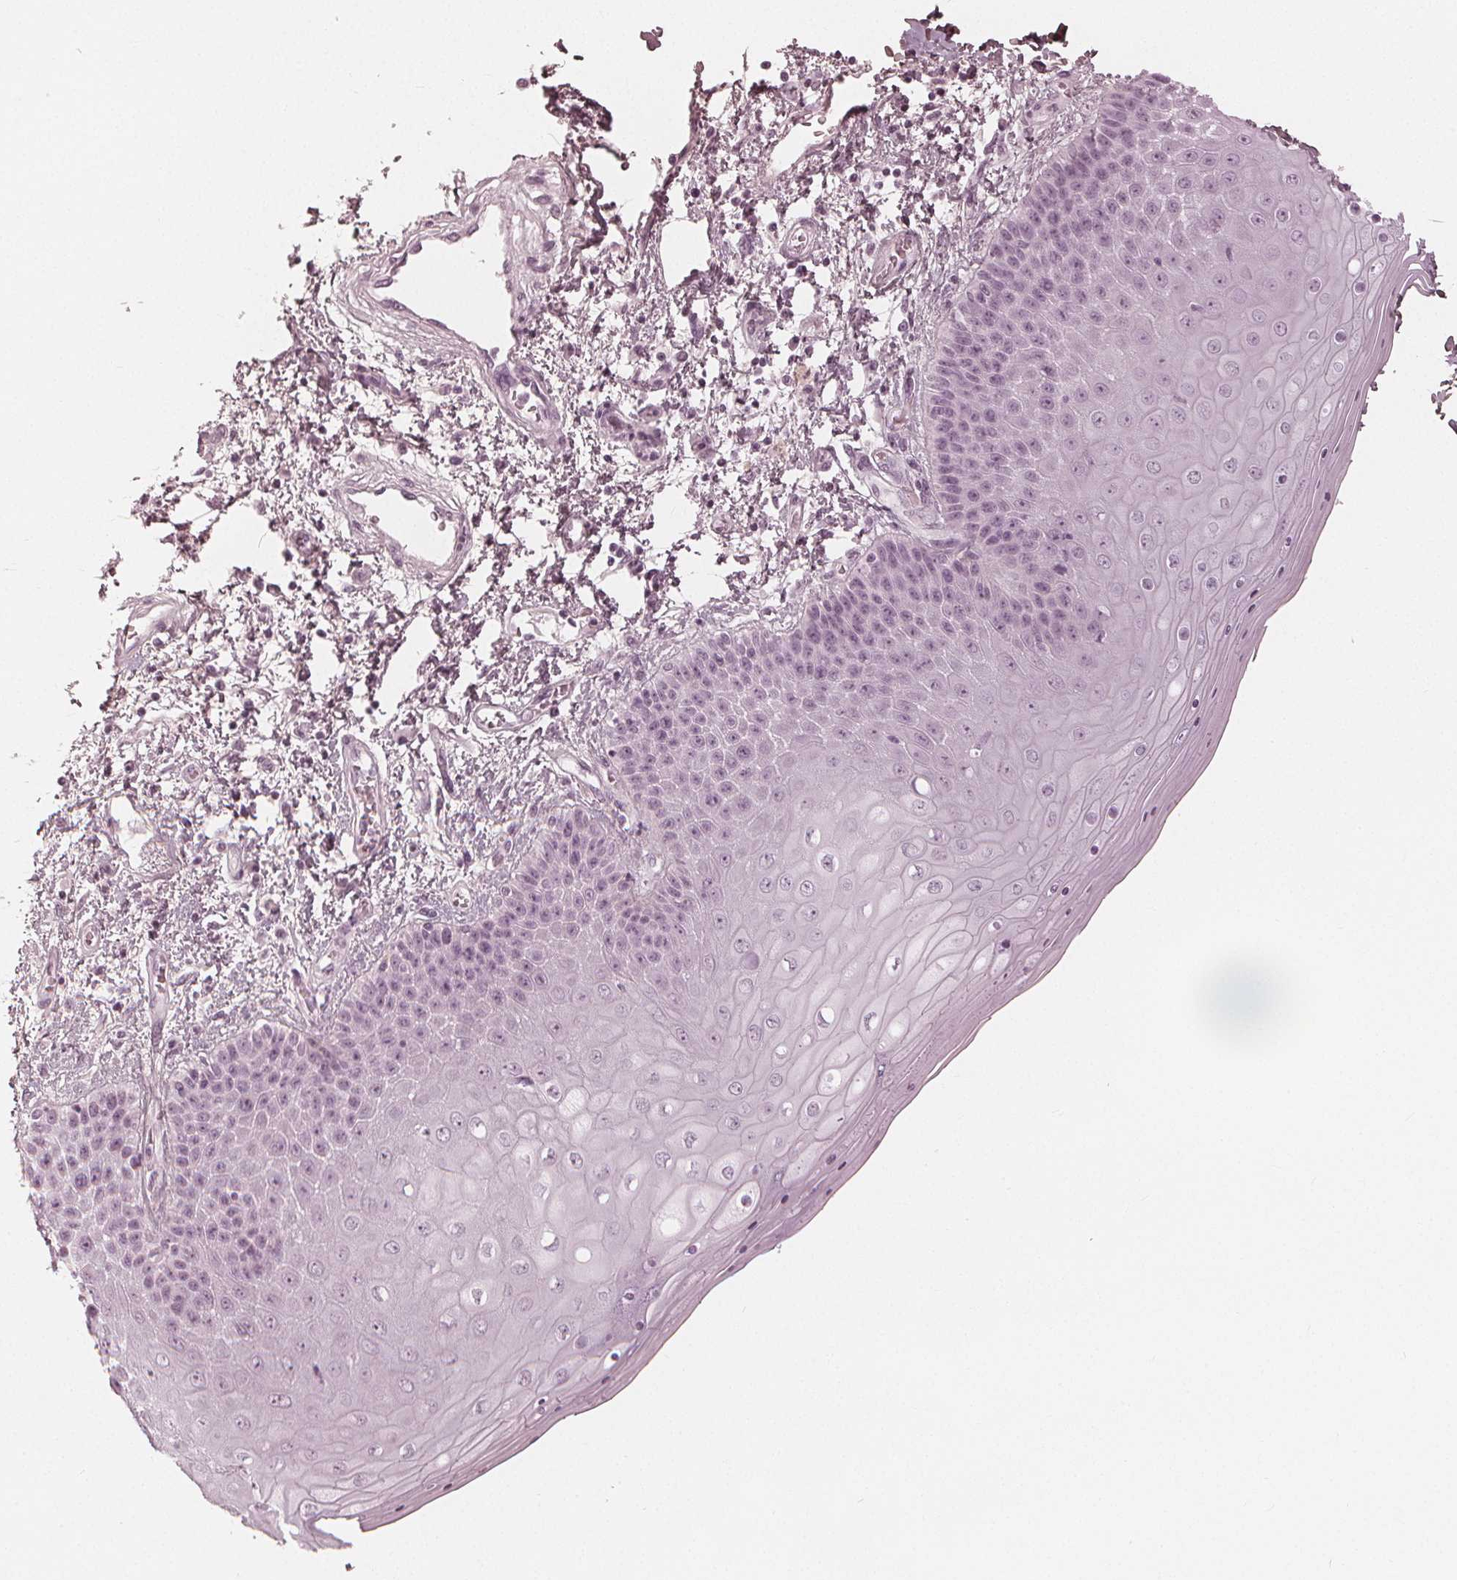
{"staining": {"intensity": "negative", "quantity": "none", "location": "none"}, "tissue": "skin", "cell_type": "Epidermal cells", "image_type": "normal", "snomed": [{"axis": "morphology", "description": "Normal tissue, NOS"}, {"axis": "topography", "description": "Anal"}], "caption": "This is an immunohistochemistry photomicrograph of normal human skin. There is no expression in epidermal cells.", "gene": "PAEP", "patient": {"sex": "female", "age": 46}}